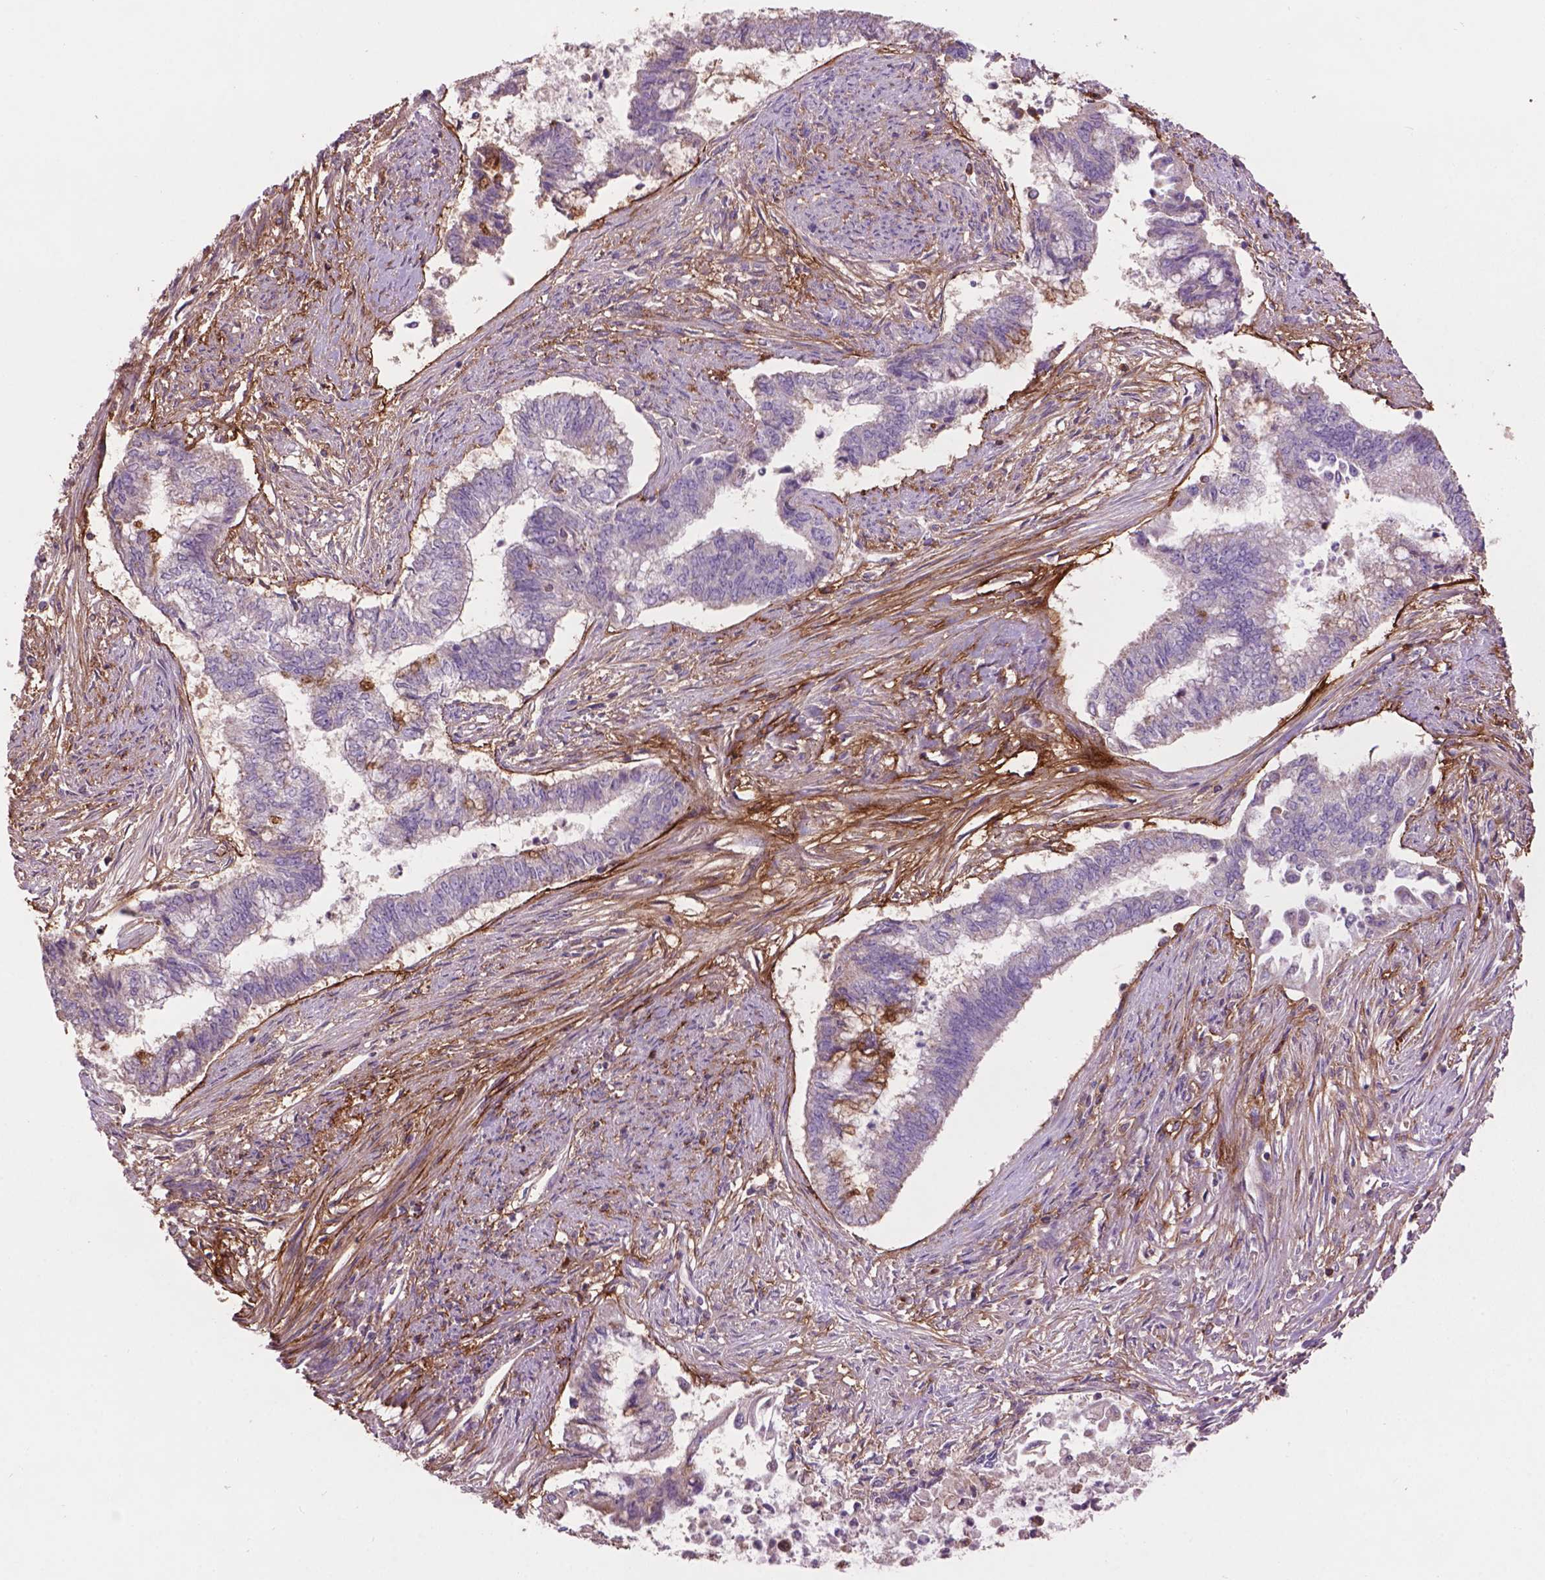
{"staining": {"intensity": "negative", "quantity": "none", "location": "none"}, "tissue": "endometrial cancer", "cell_type": "Tumor cells", "image_type": "cancer", "snomed": [{"axis": "morphology", "description": "Adenocarcinoma, NOS"}, {"axis": "topography", "description": "Endometrium"}], "caption": "Tumor cells are negative for brown protein staining in endometrial adenocarcinoma. (DAB immunohistochemistry (IHC) with hematoxylin counter stain).", "gene": "LRRC3C", "patient": {"sex": "female", "age": 65}}